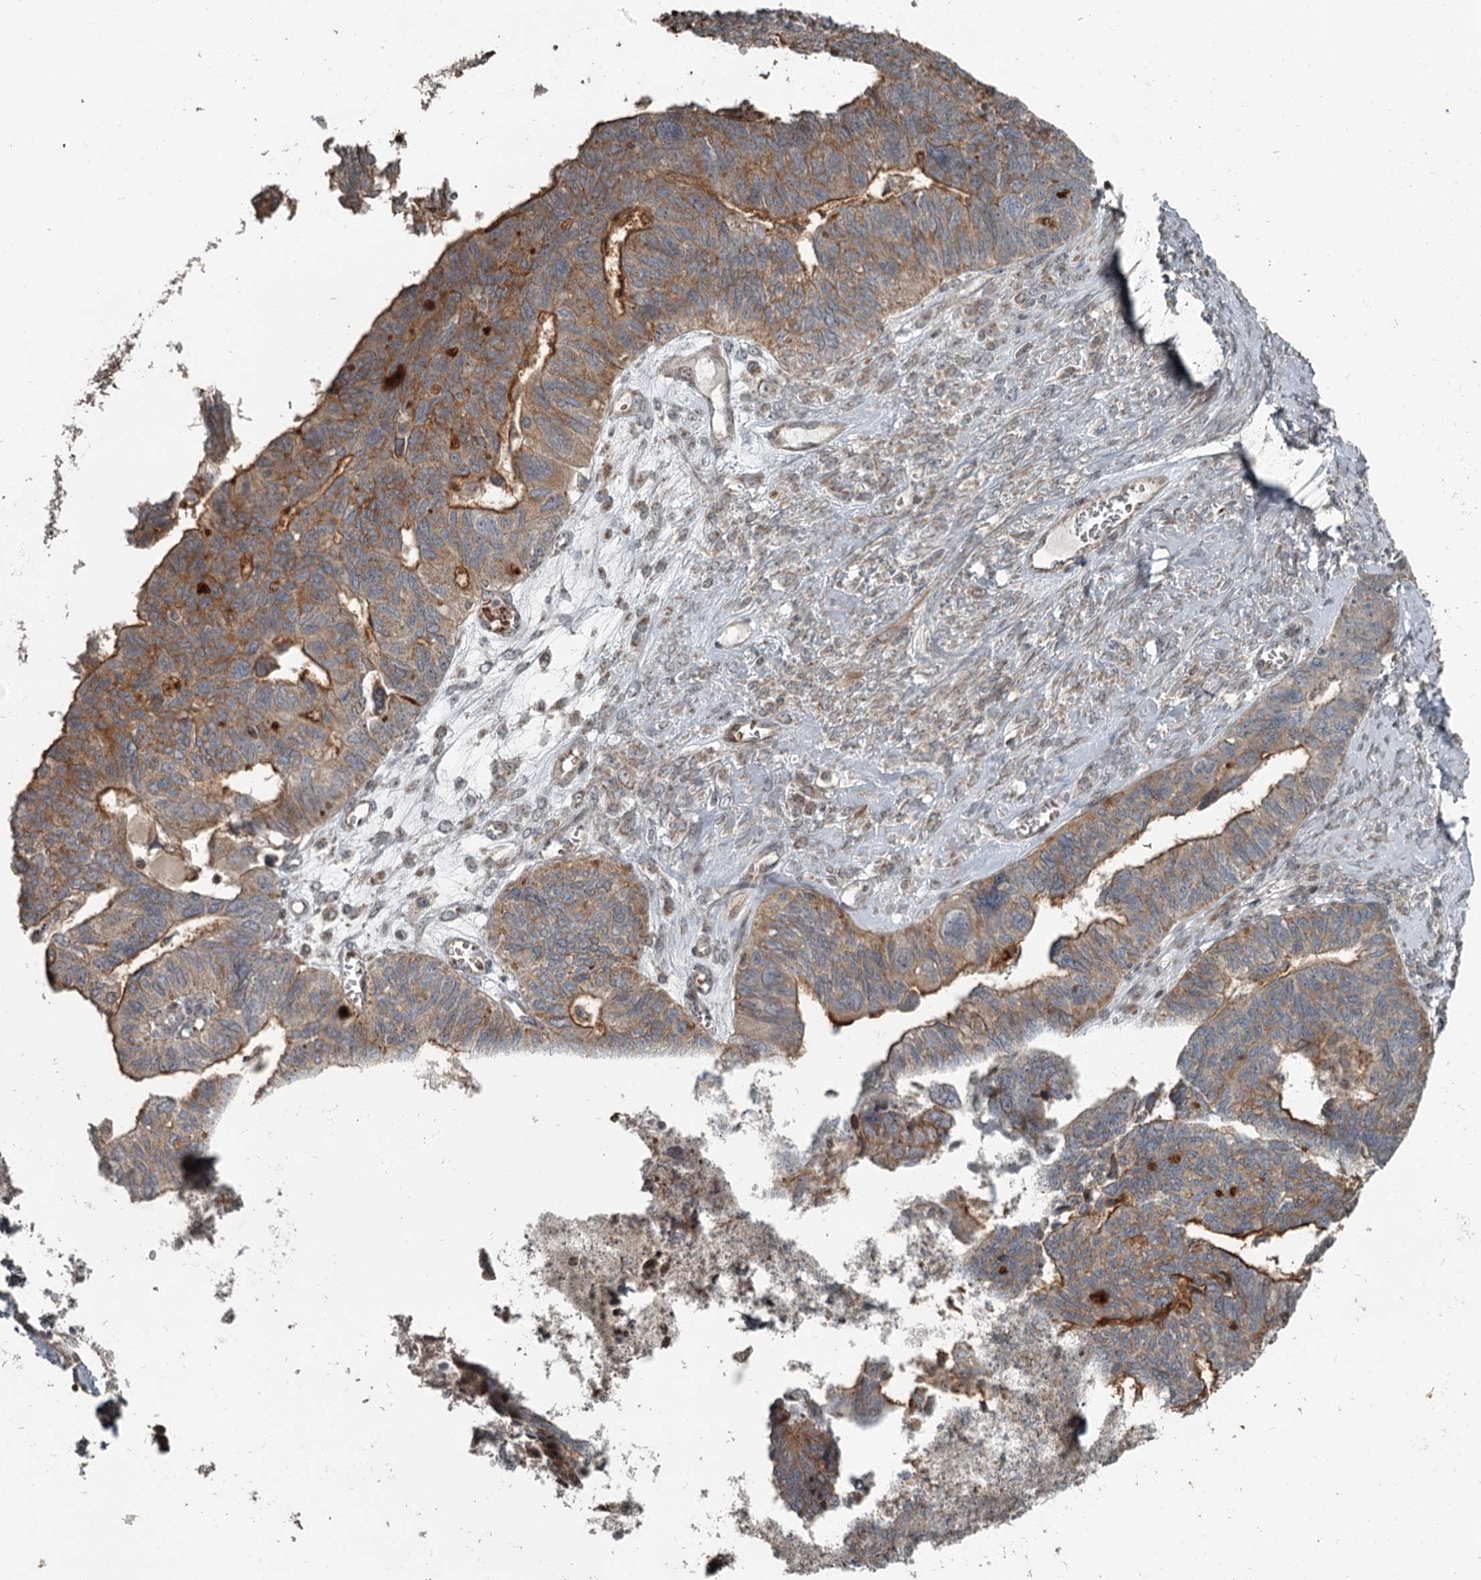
{"staining": {"intensity": "moderate", "quantity": "25%-75%", "location": "cytoplasmic/membranous"}, "tissue": "ovarian cancer", "cell_type": "Tumor cells", "image_type": "cancer", "snomed": [{"axis": "morphology", "description": "Cystadenocarcinoma, serous, NOS"}, {"axis": "topography", "description": "Ovary"}], "caption": "Tumor cells reveal moderate cytoplasmic/membranous staining in approximately 25%-75% of cells in ovarian serous cystadenocarcinoma.", "gene": "RASSF8", "patient": {"sex": "female", "age": 79}}